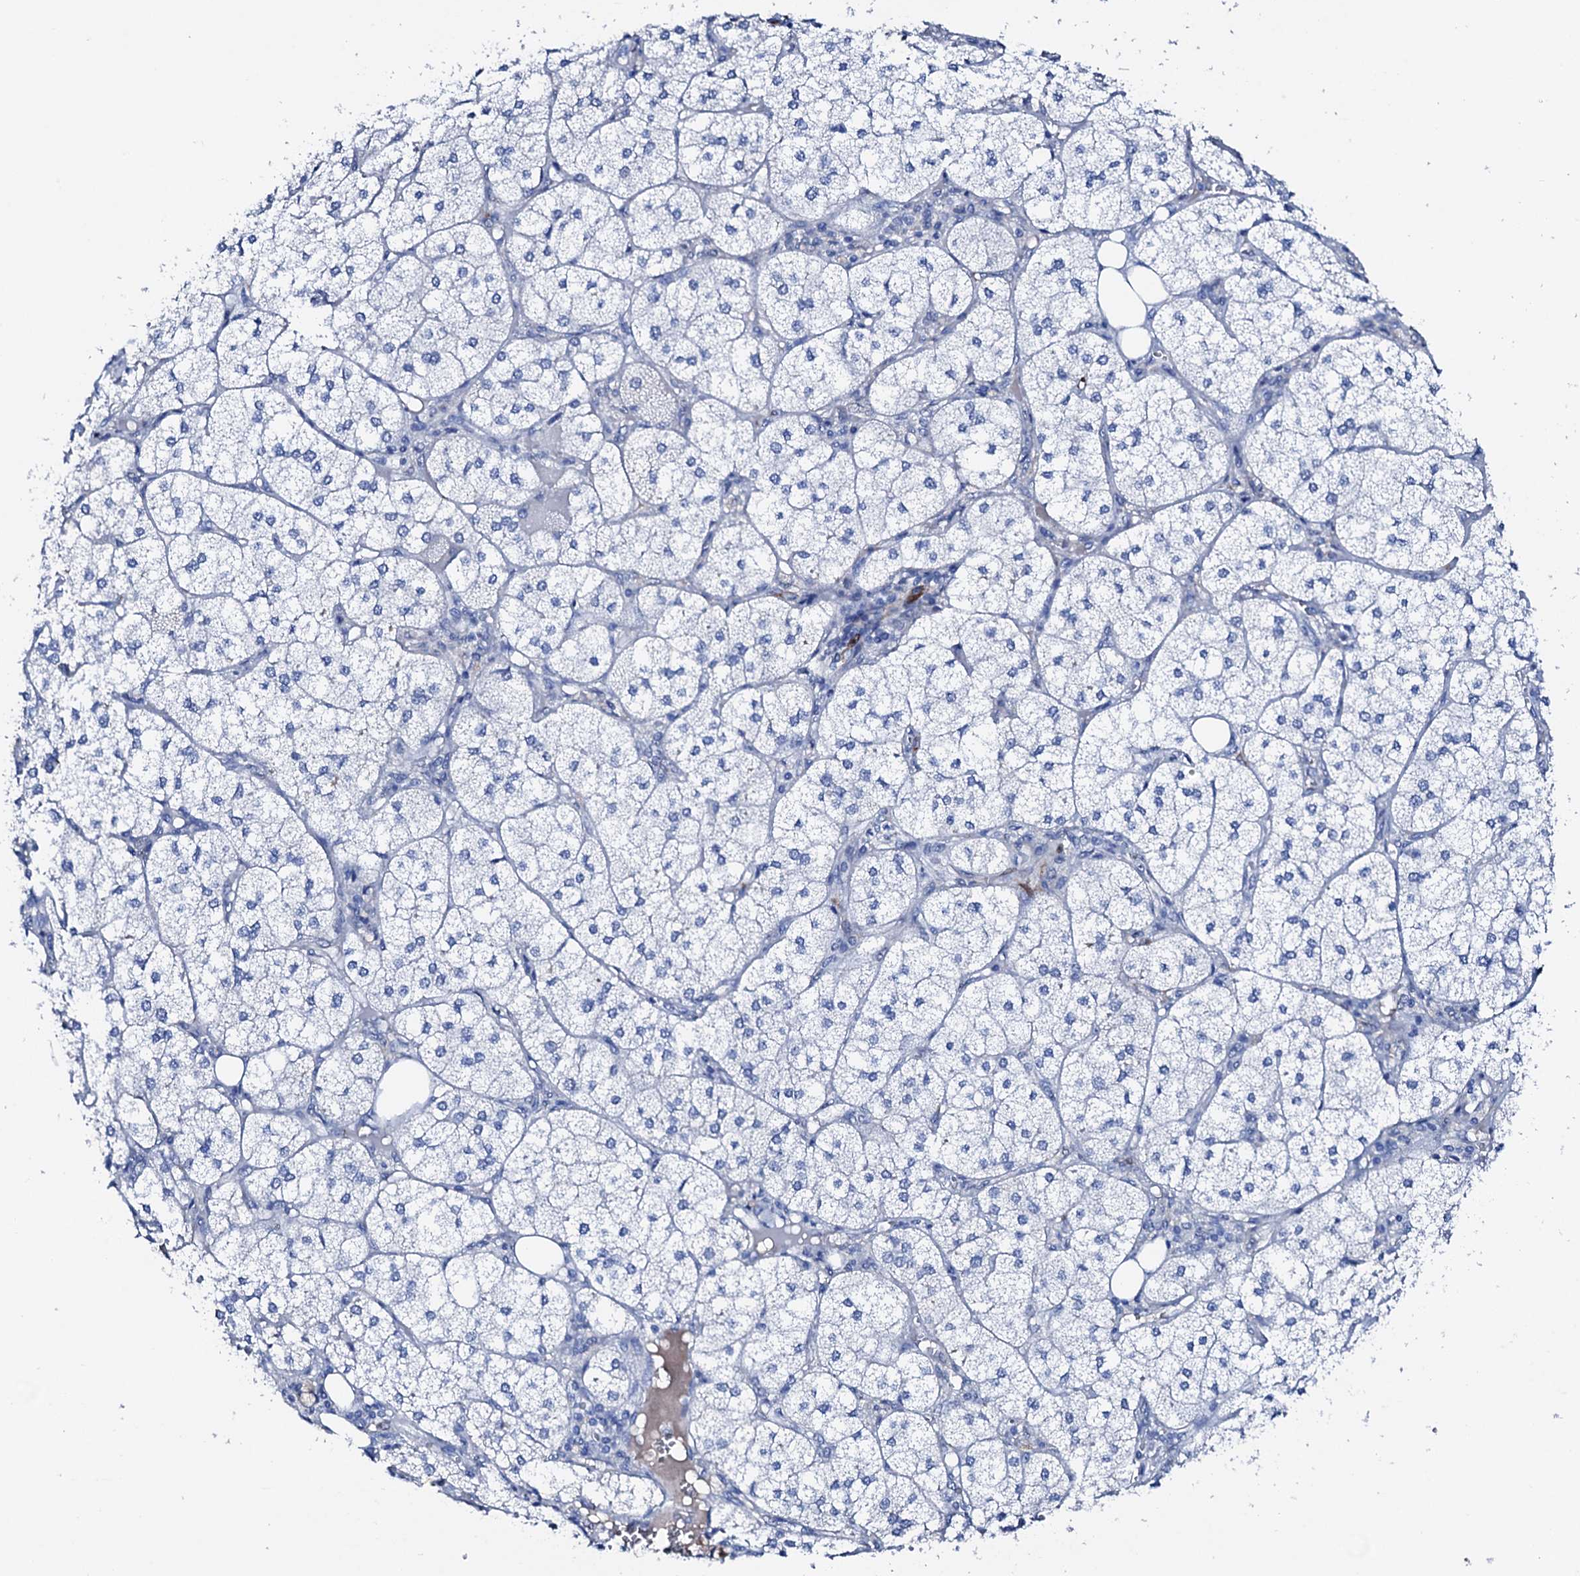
{"staining": {"intensity": "negative", "quantity": "none", "location": "none"}, "tissue": "adrenal gland", "cell_type": "Glandular cells", "image_type": "normal", "snomed": [{"axis": "morphology", "description": "Normal tissue, NOS"}, {"axis": "topography", "description": "Adrenal gland"}], "caption": "IHC photomicrograph of normal adrenal gland stained for a protein (brown), which displays no expression in glandular cells.", "gene": "NRIP2", "patient": {"sex": "female", "age": 61}}